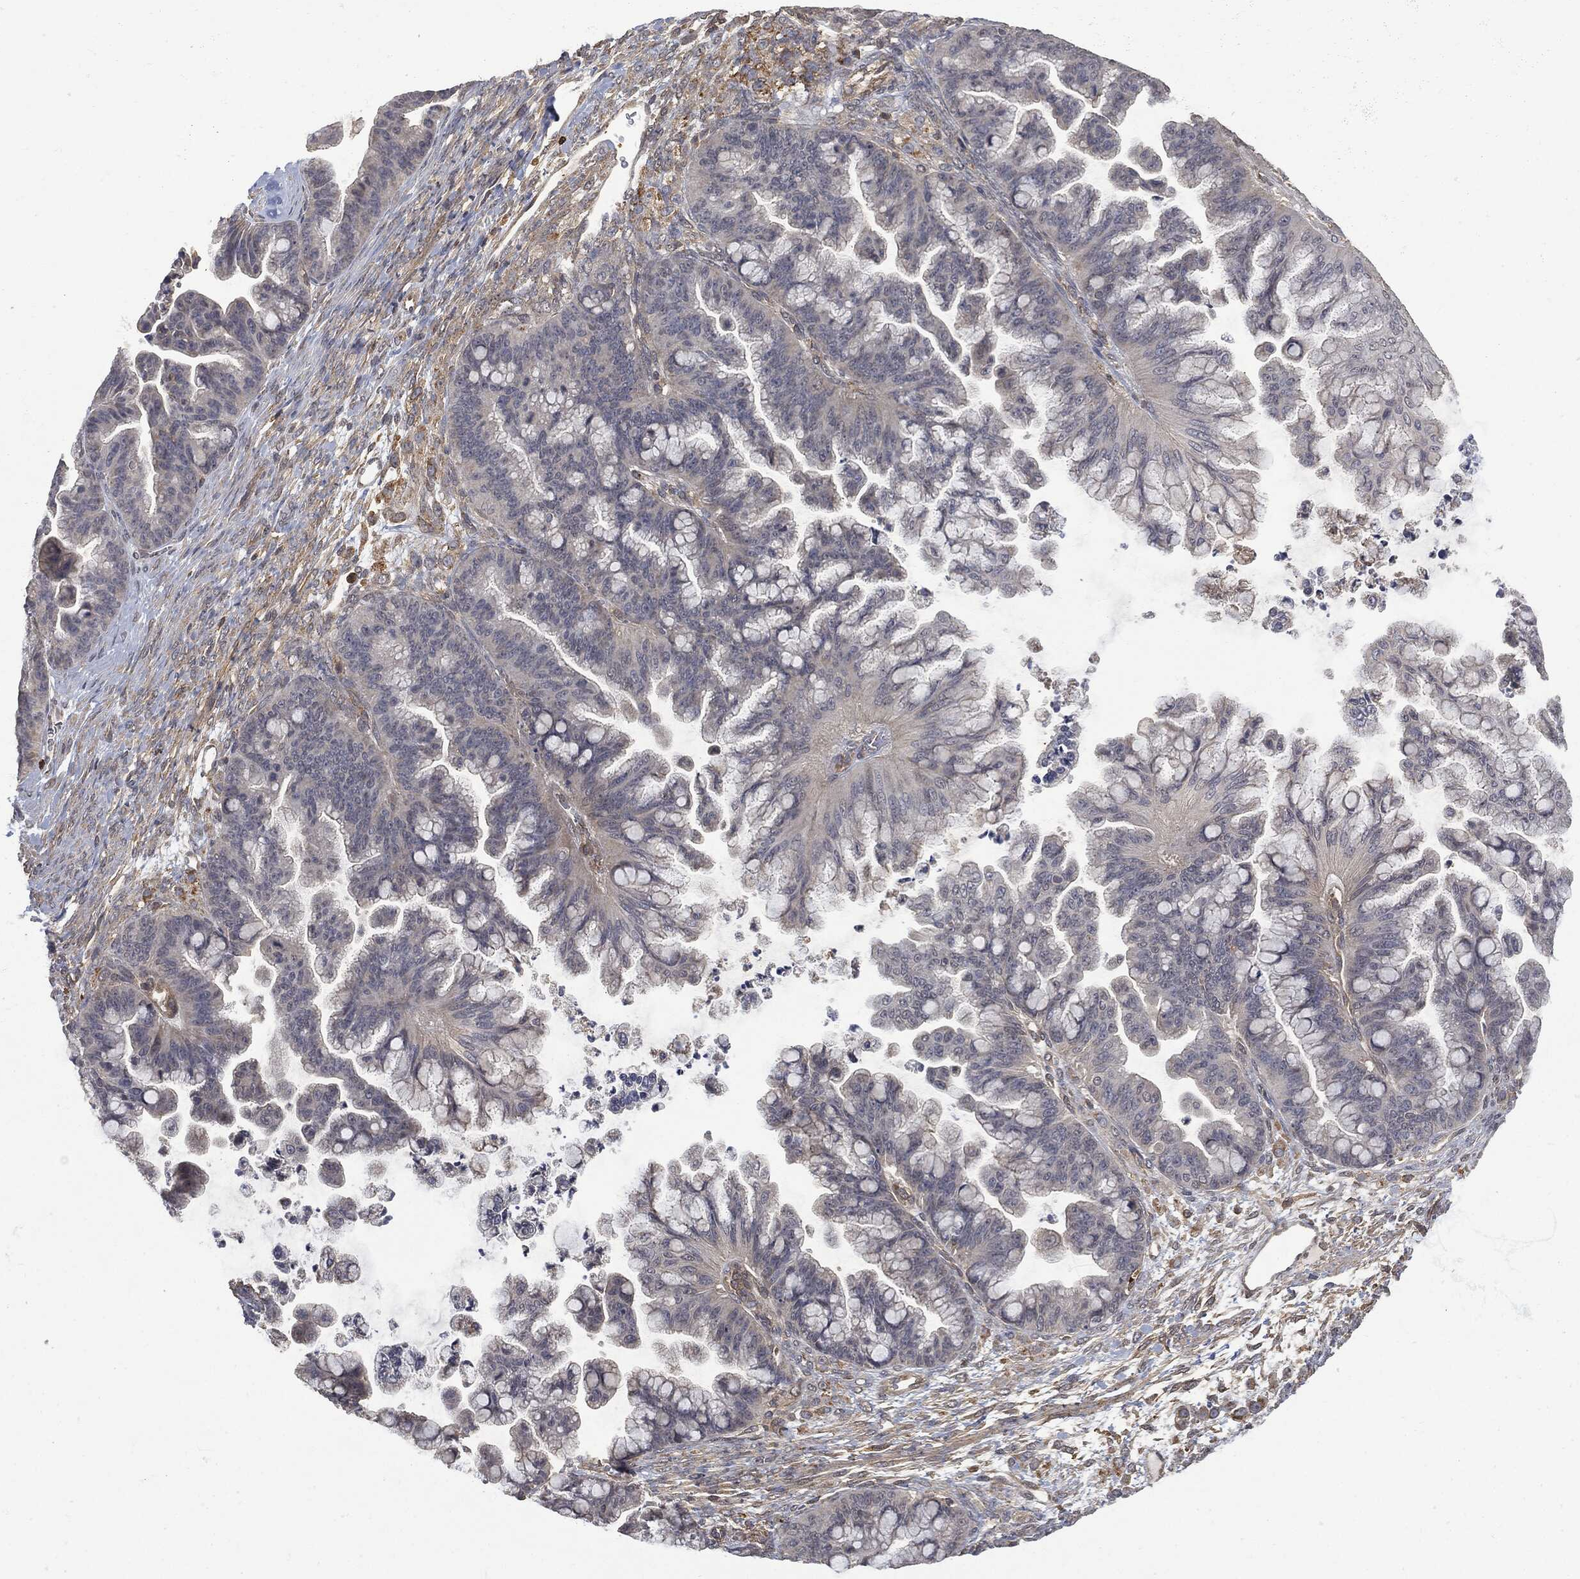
{"staining": {"intensity": "negative", "quantity": "none", "location": "none"}, "tissue": "ovarian cancer", "cell_type": "Tumor cells", "image_type": "cancer", "snomed": [{"axis": "morphology", "description": "Cystadenocarcinoma, mucinous, NOS"}, {"axis": "topography", "description": "Ovary"}], "caption": "DAB immunohistochemical staining of human ovarian cancer (mucinous cystadenocarcinoma) exhibits no significant expression in tumor cells.", "gene": "PSMB10", "patient": {"sex": "female", "age": 67}}